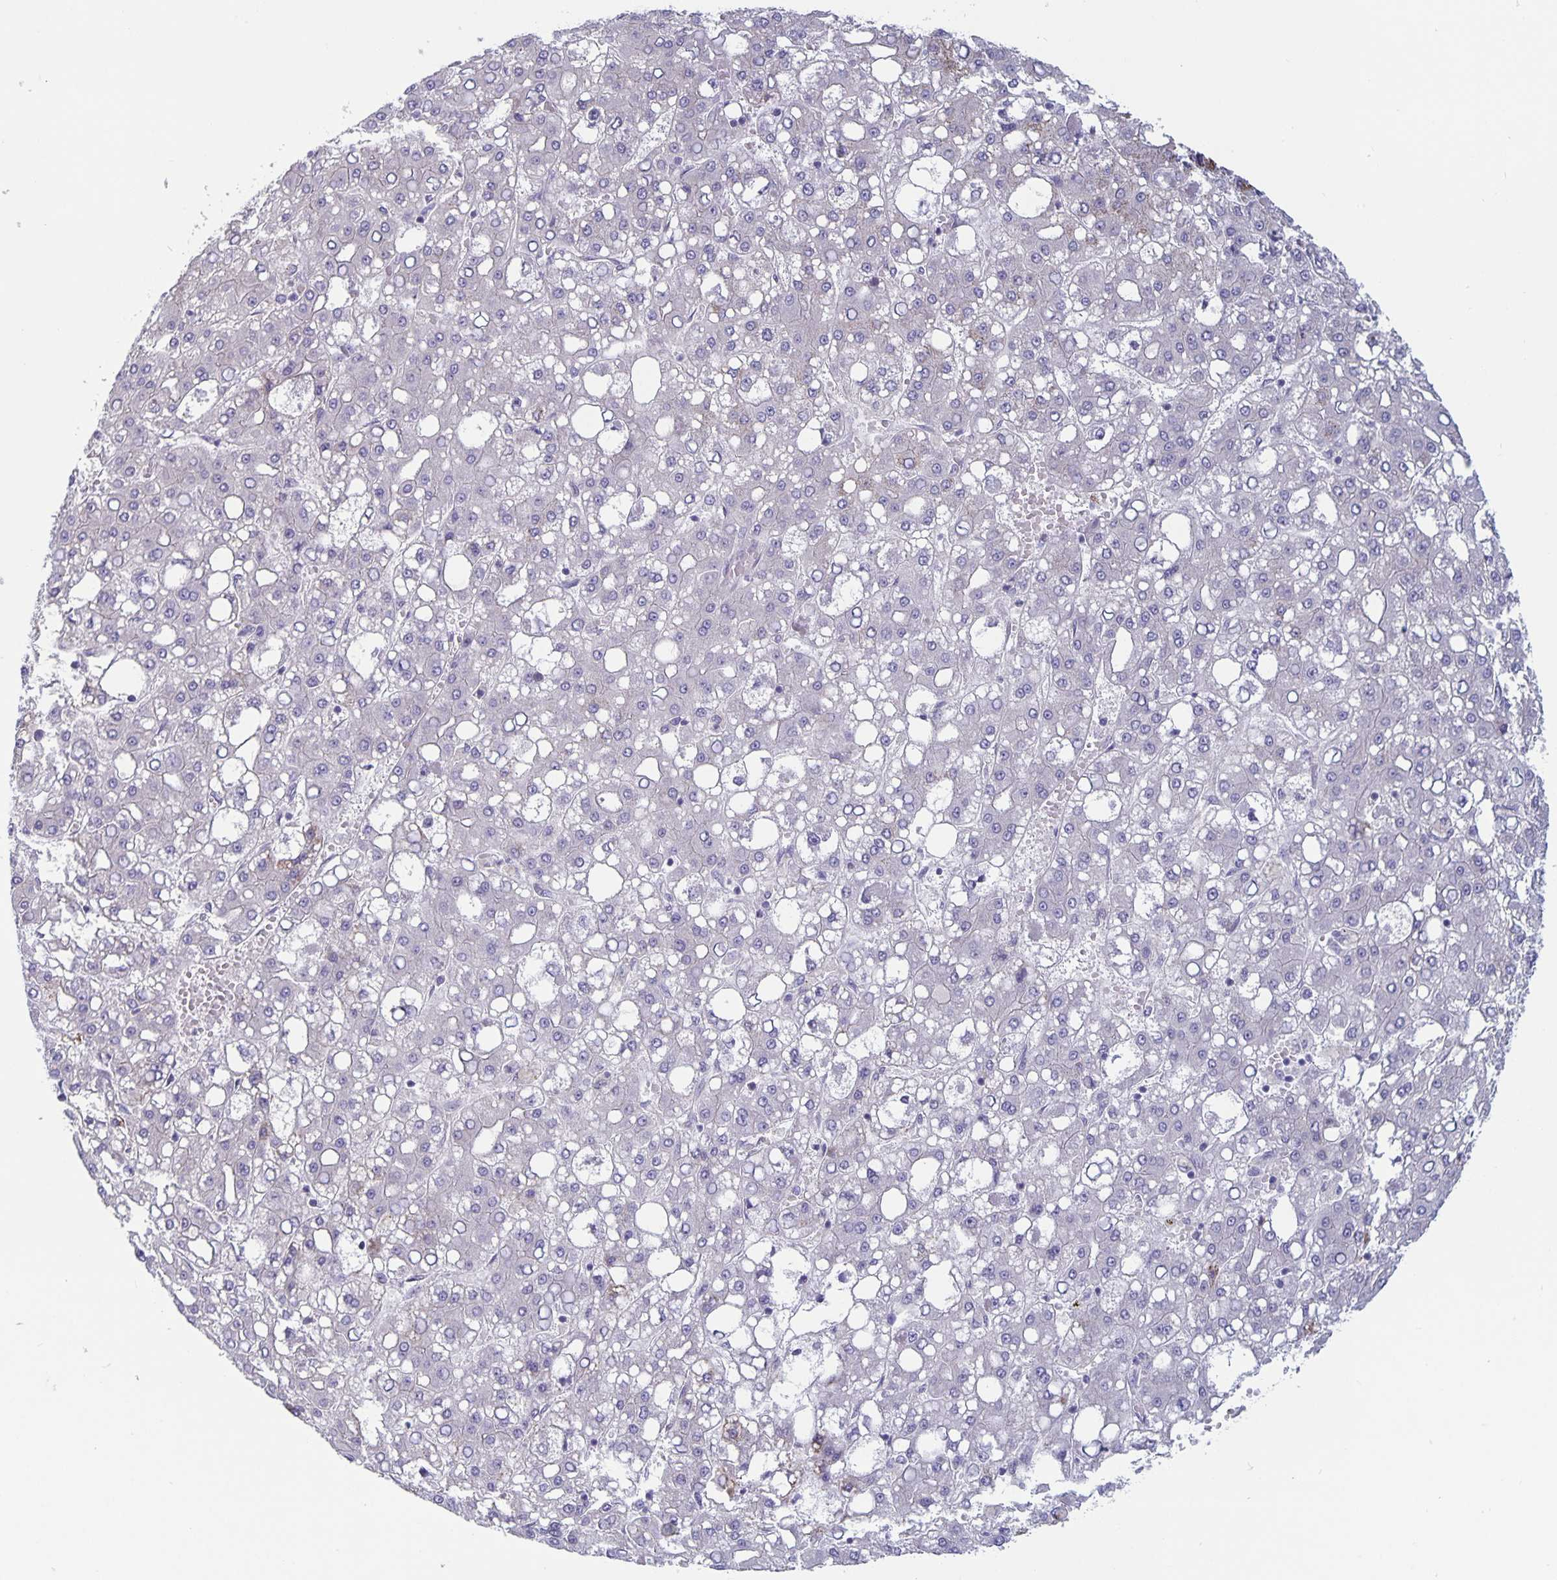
{"staining": {"intensity": "negative", "quantity": "none", "location": "none"}, "tissue": "liver cancer", "cell_type": "Tumor cells", "image_type": "cancer", "snomed": [{"axis": "morphology", "description": "Carcinoma, Hepatocellular, NOS"}, {"axis": "topography", "description": "Liver"}], "caption": "Hepatocellular carcinoma (liver) stained for a protein using immunohistochemistry (IHC) demonstrates no staining tumor cells.", "gene": "PLCB3", "patient": {"sex": "male", "age": 65}}